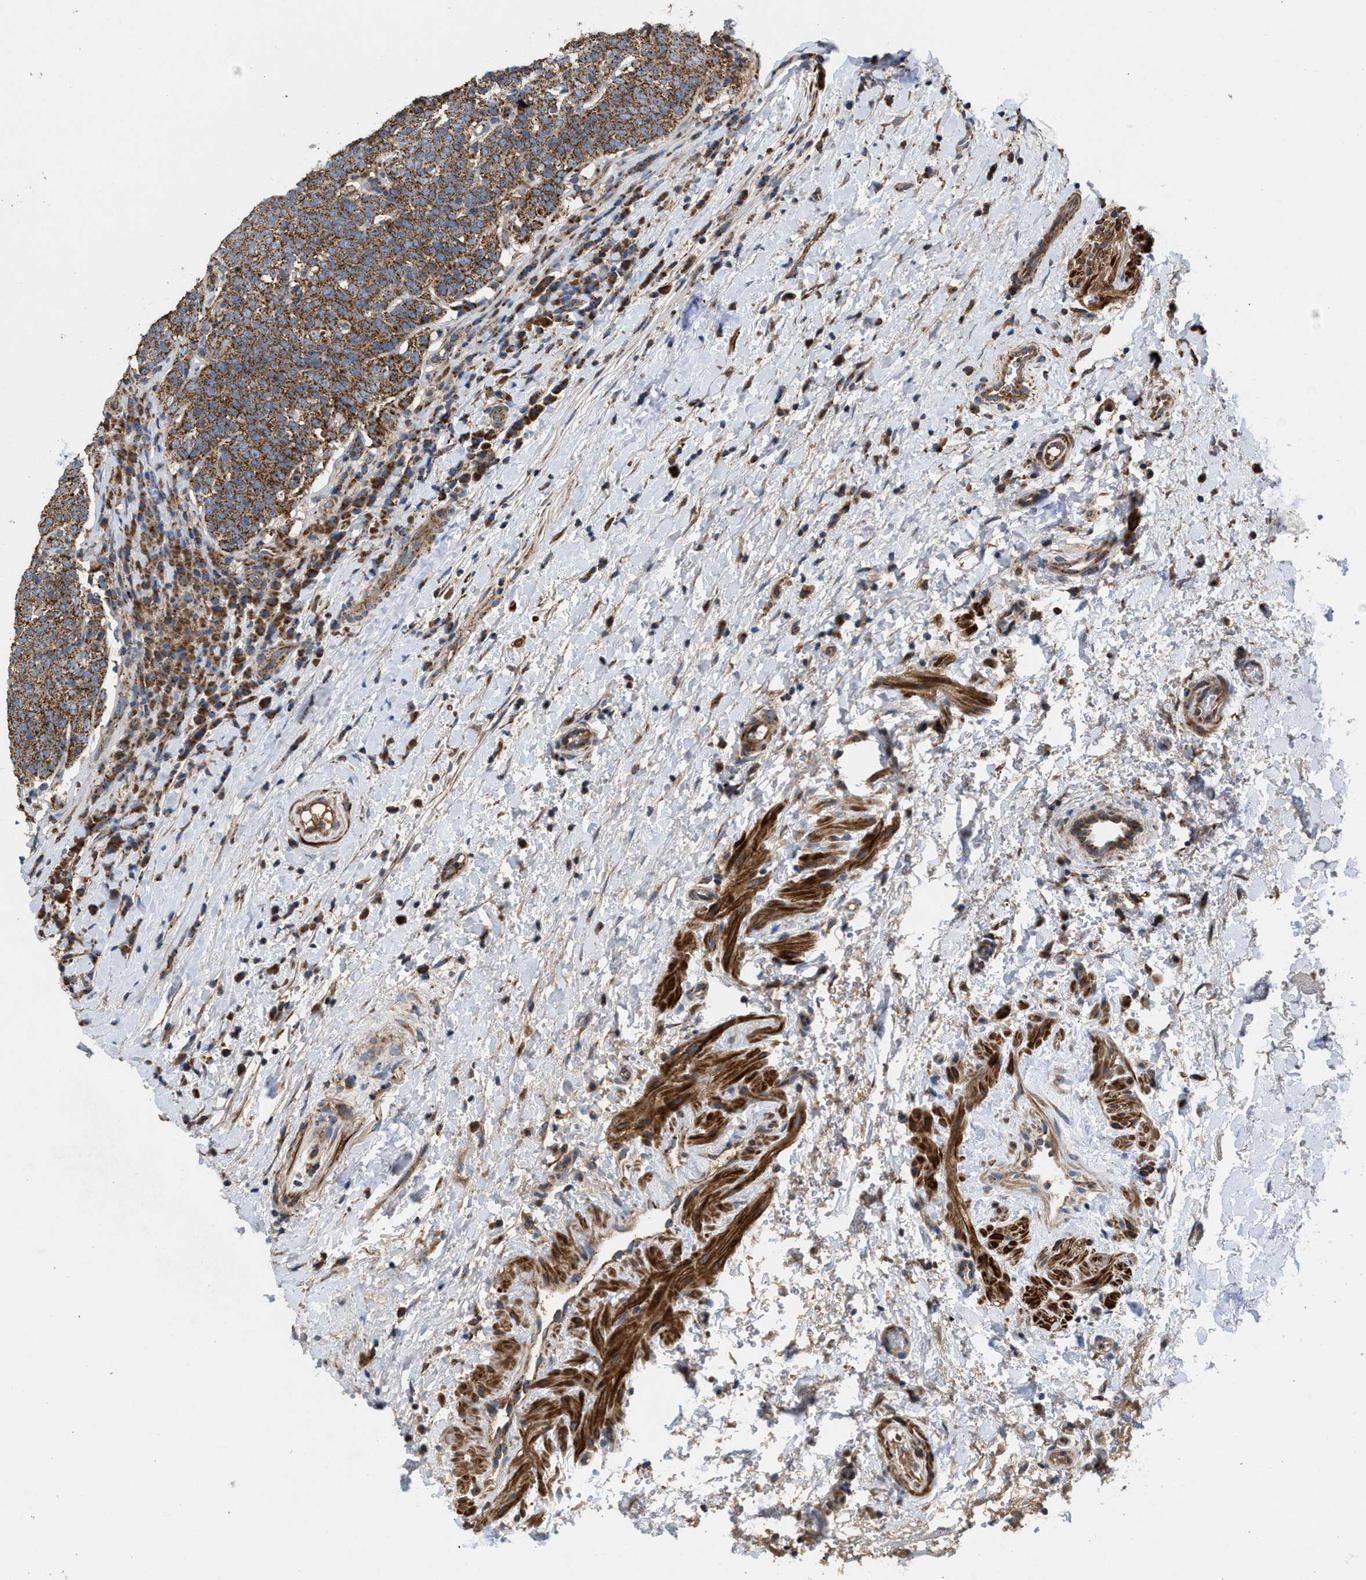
{"staining": {"intensity": "strong", "quantity": ">75%", "location": "cytoplasmic/membranous"}, "tissue": "head and neck cancer", "cell_type": "Tumor cells", "image_type": "cancer", "snomed": [{"axis": "morphology", "description": "Squamous cell carcinoma, NOS"}, {"axis": "morphology", "description": "Squamous cell carcinoma, metastatic, NOS"}, {"axis": "topography", "description": "Lymph node"}, {"axis": "topography", "description": "Head-Neck"}], "caption": "Squamous cell carcinoma (head and neck) stained with a protein marker displays strong staining in tumor cells.", "gene": "TACO1", "patient": {"sex": "male", "age": 62}}